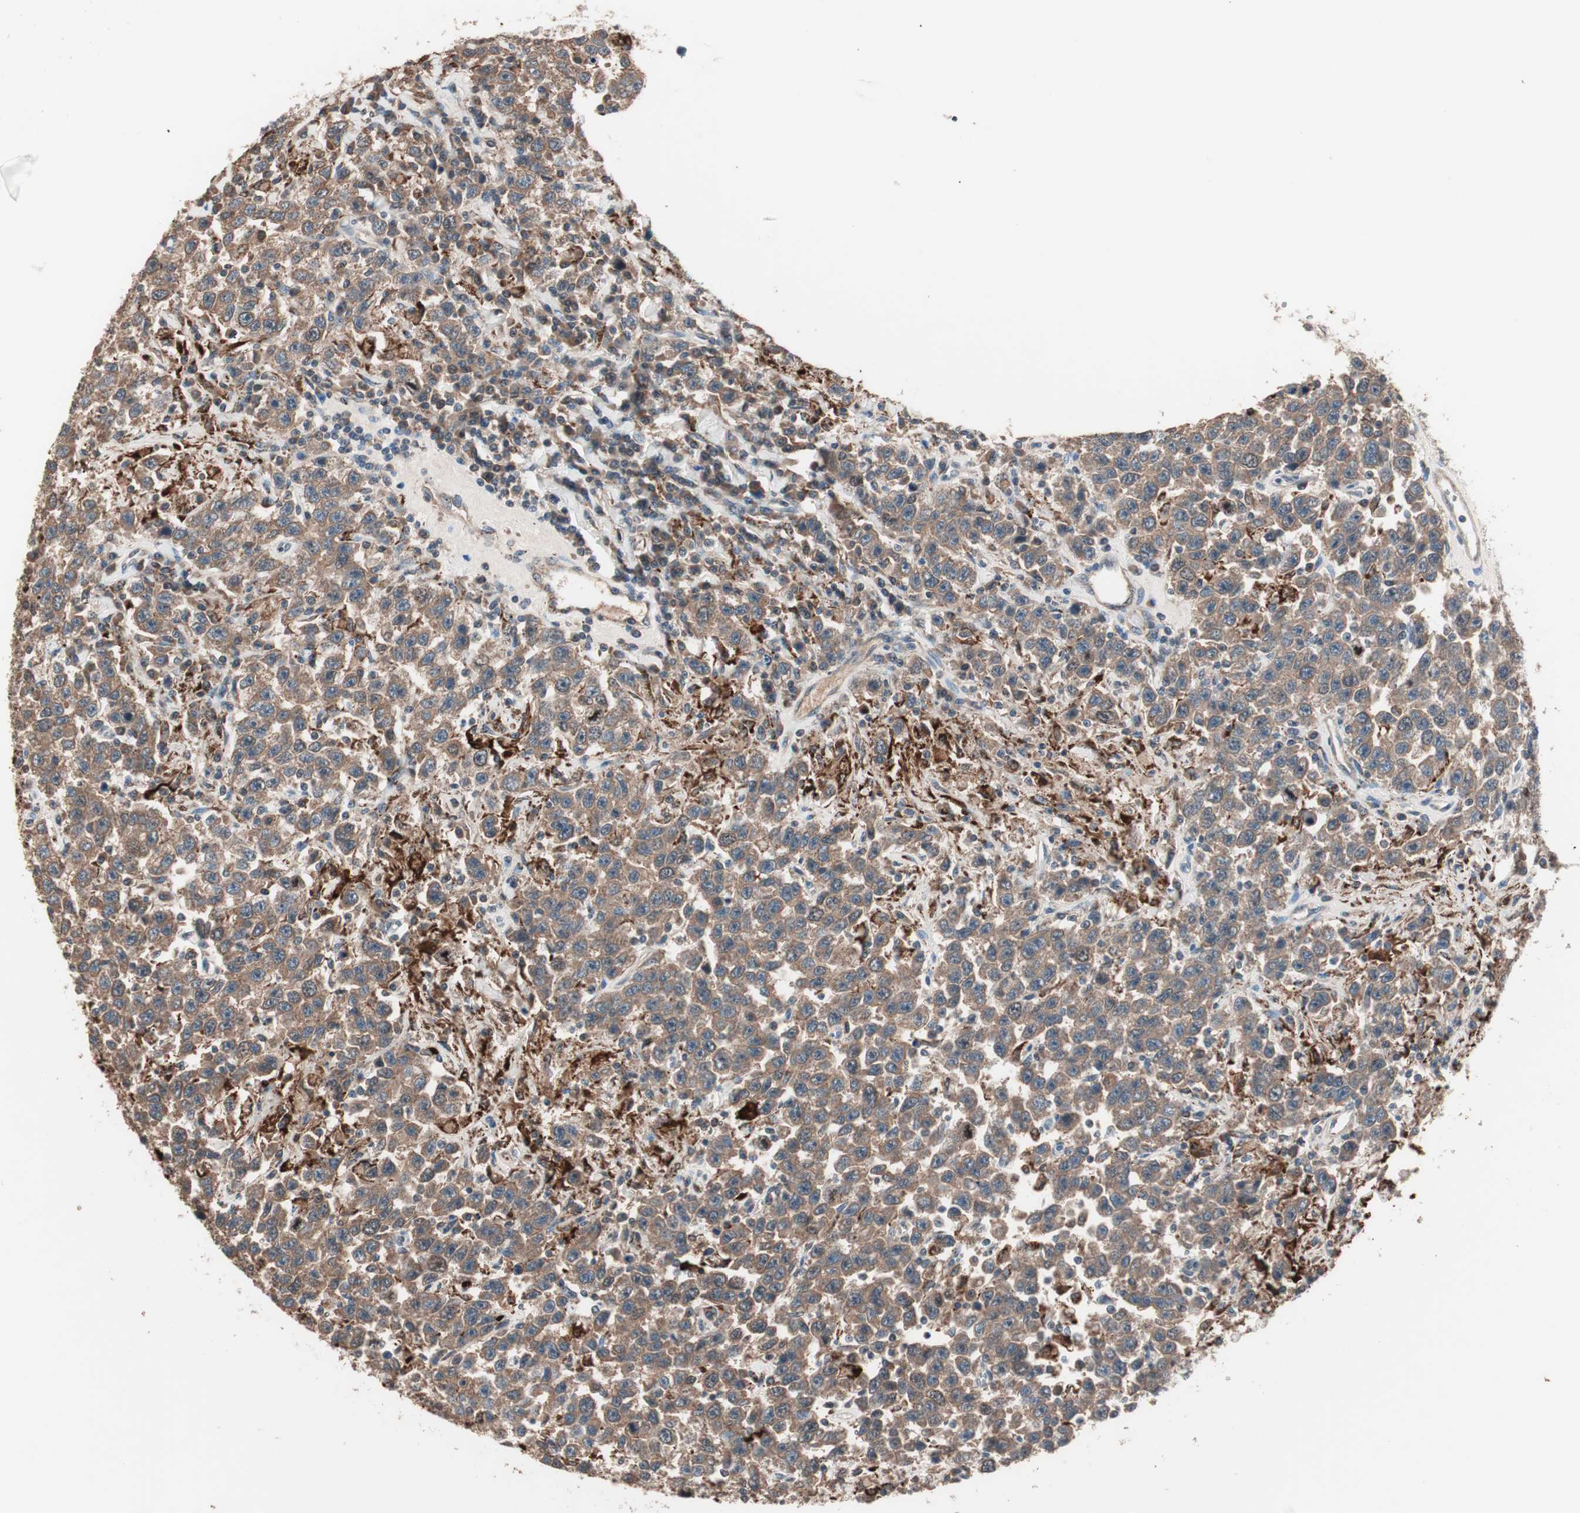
{"staining": {"intensity": "moderate", "quantity": ">75%", "location": "cytoplasmic/membranous"}, "tissue": "testis cancer", "cell_type": "Tumor cells", "image_type": "cancer", "snomed": [{"axis": "morphology", "description": "Seminoma, NOS"}, {"axis": "topography", "description": "Testis"}], "caption": "About >75% of tumor cells in human testis seminoma exhibit moderate cytoplasmic/membranous protein positivity as visualized by brown immunohistochemical staining.", "gene": "NFRKB", "patient": {"sex": "male", "age": 41}}